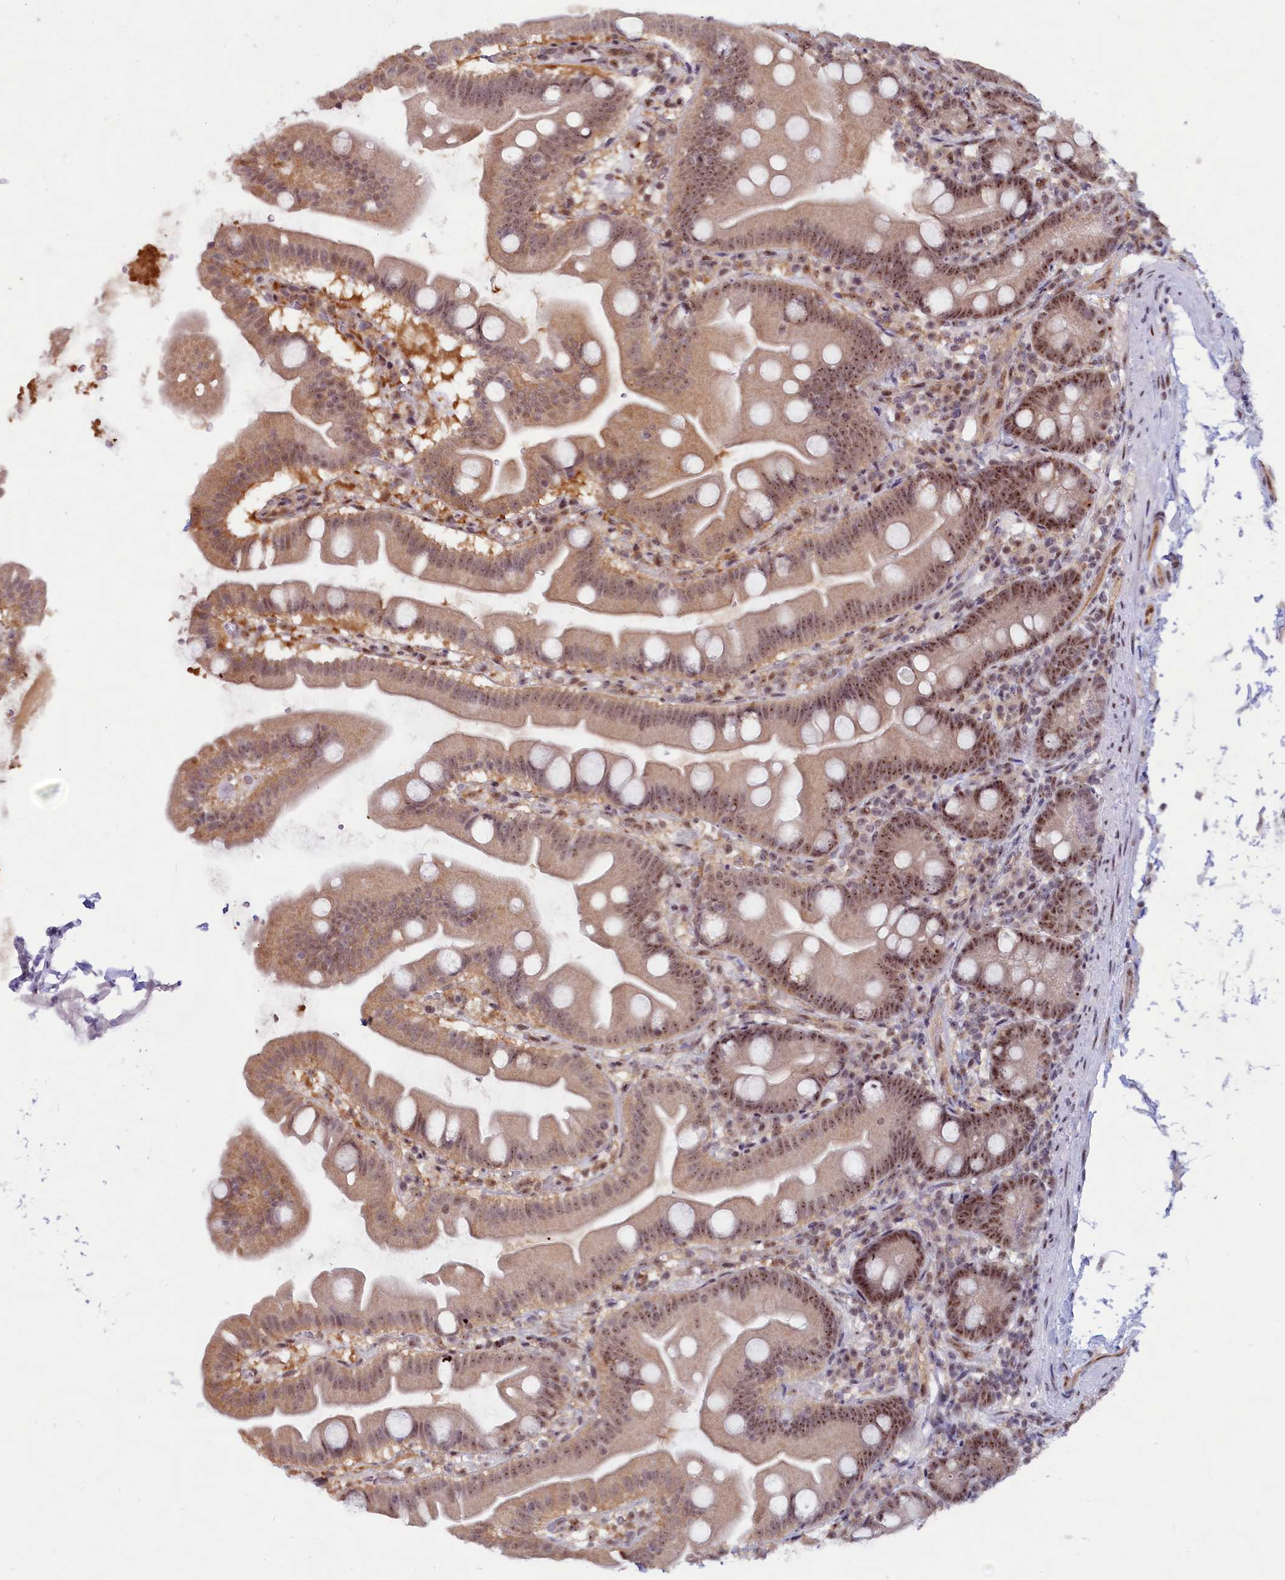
{"staining": {"intensity": "moderate", "quantity": "25%-75%", "location": "cytoplasmic/membranous,nuclear"}, "tissue": "small intestine", "cell_type": "Glandular cells", "image_type": "normal", "snomed": [{"axis": "morphology", "description": "Normal tissue, NOS"}, {"axis": "topography", "description": "Small intestine"}], "caption": "Unremarkable small intestine displays moderate cytoplasmic/membranous,nuclear staining in approximately 25%-75% of glandular cells, visualized by immunohistochemistry.", "gene": "C1D", "patient": {"sex": "female", "age": 68}}